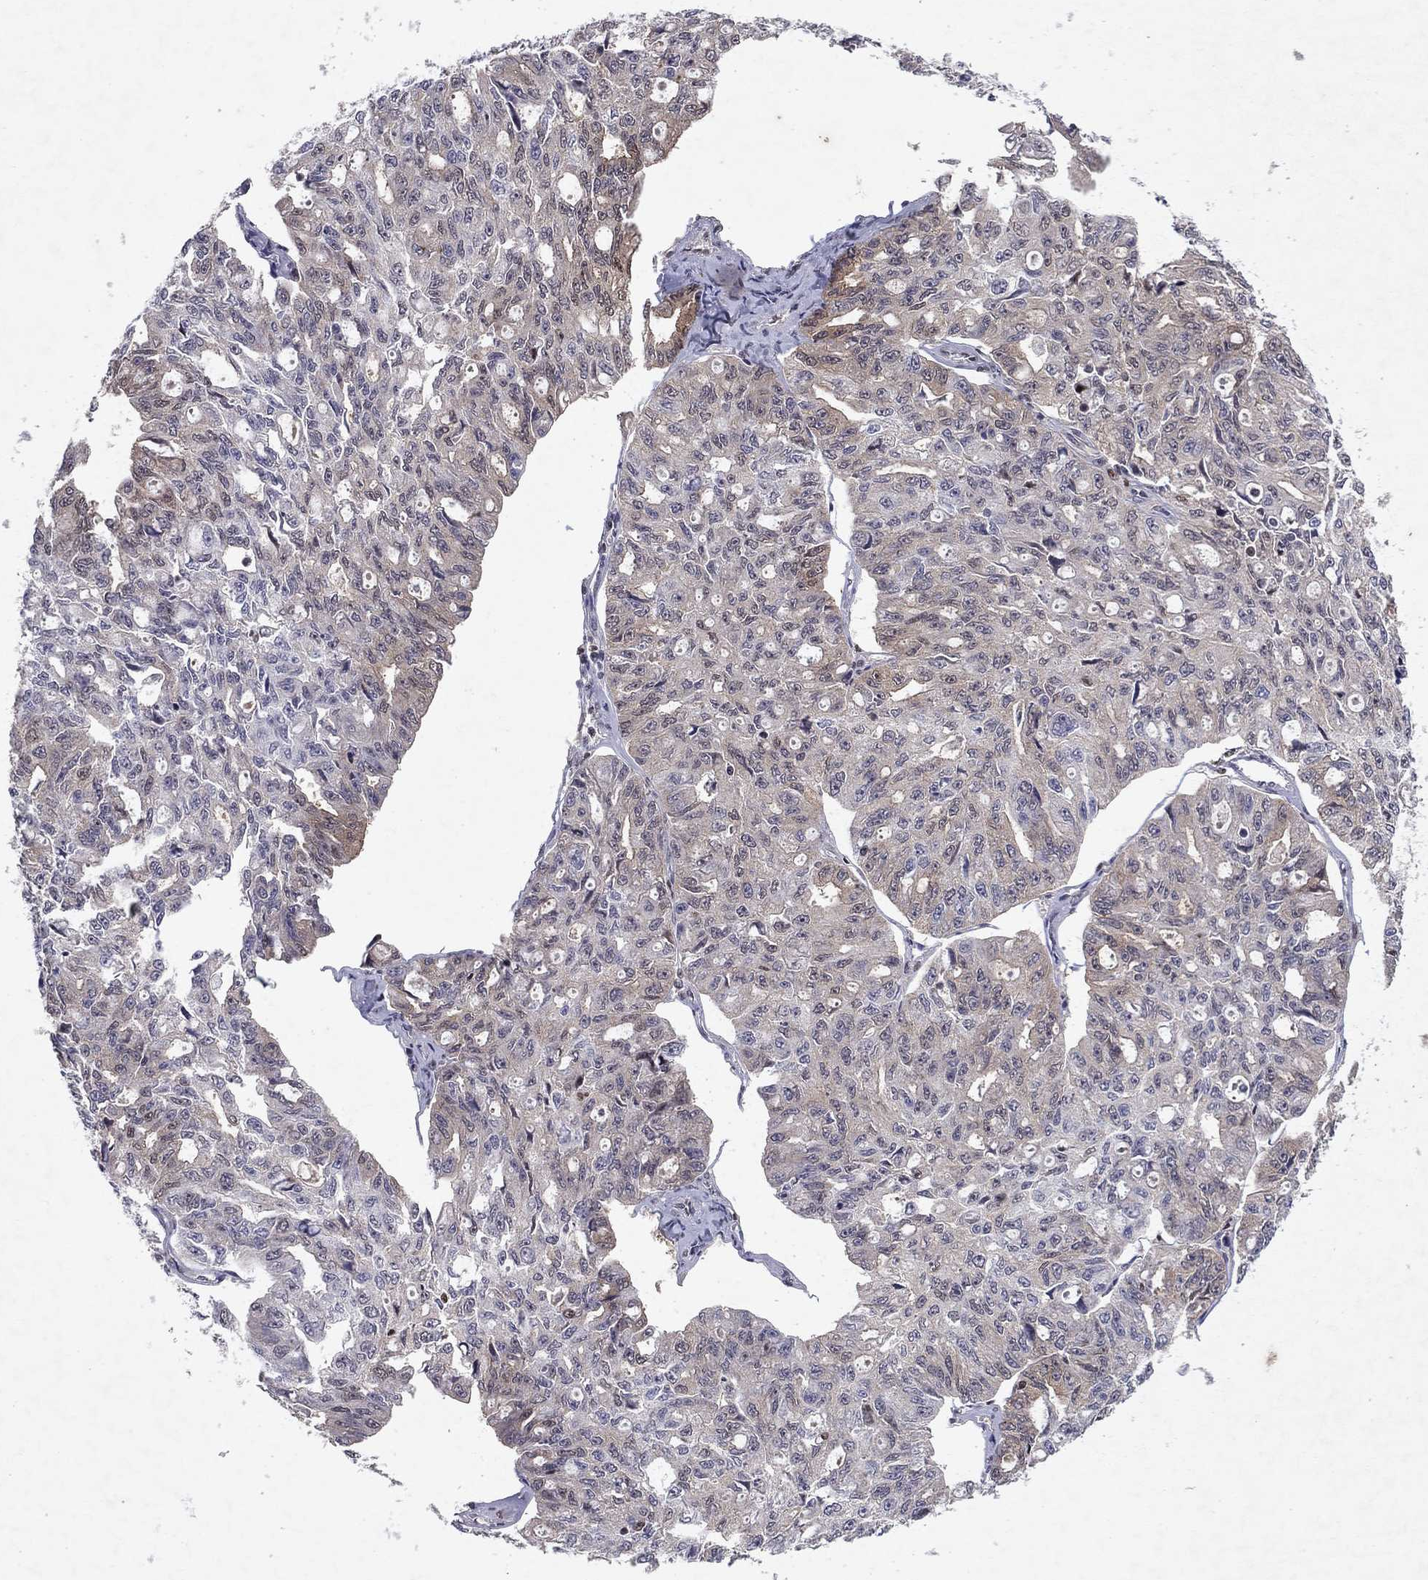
{"staining": {"intensity": "moderate", "quantity": "<25%", "location": "cytoplasmic/membranous"}, "tissue": "ovarian cancer", "cell_type": "Tumor cells", "image_type": "cancer", "snomed": [{"axis": "morphology", "description": "Carcinoma, endometroid"}, {"axis": "topography", "description": "Ovary"}], "caption": "Ovarian cancer (endometroid carcinoma) stained for a protein displays moderate cytoplasmic/membranous positivity in tumor cells.", "gene": "CRTC1", "patient": {"sex": "female", "age": 65}}